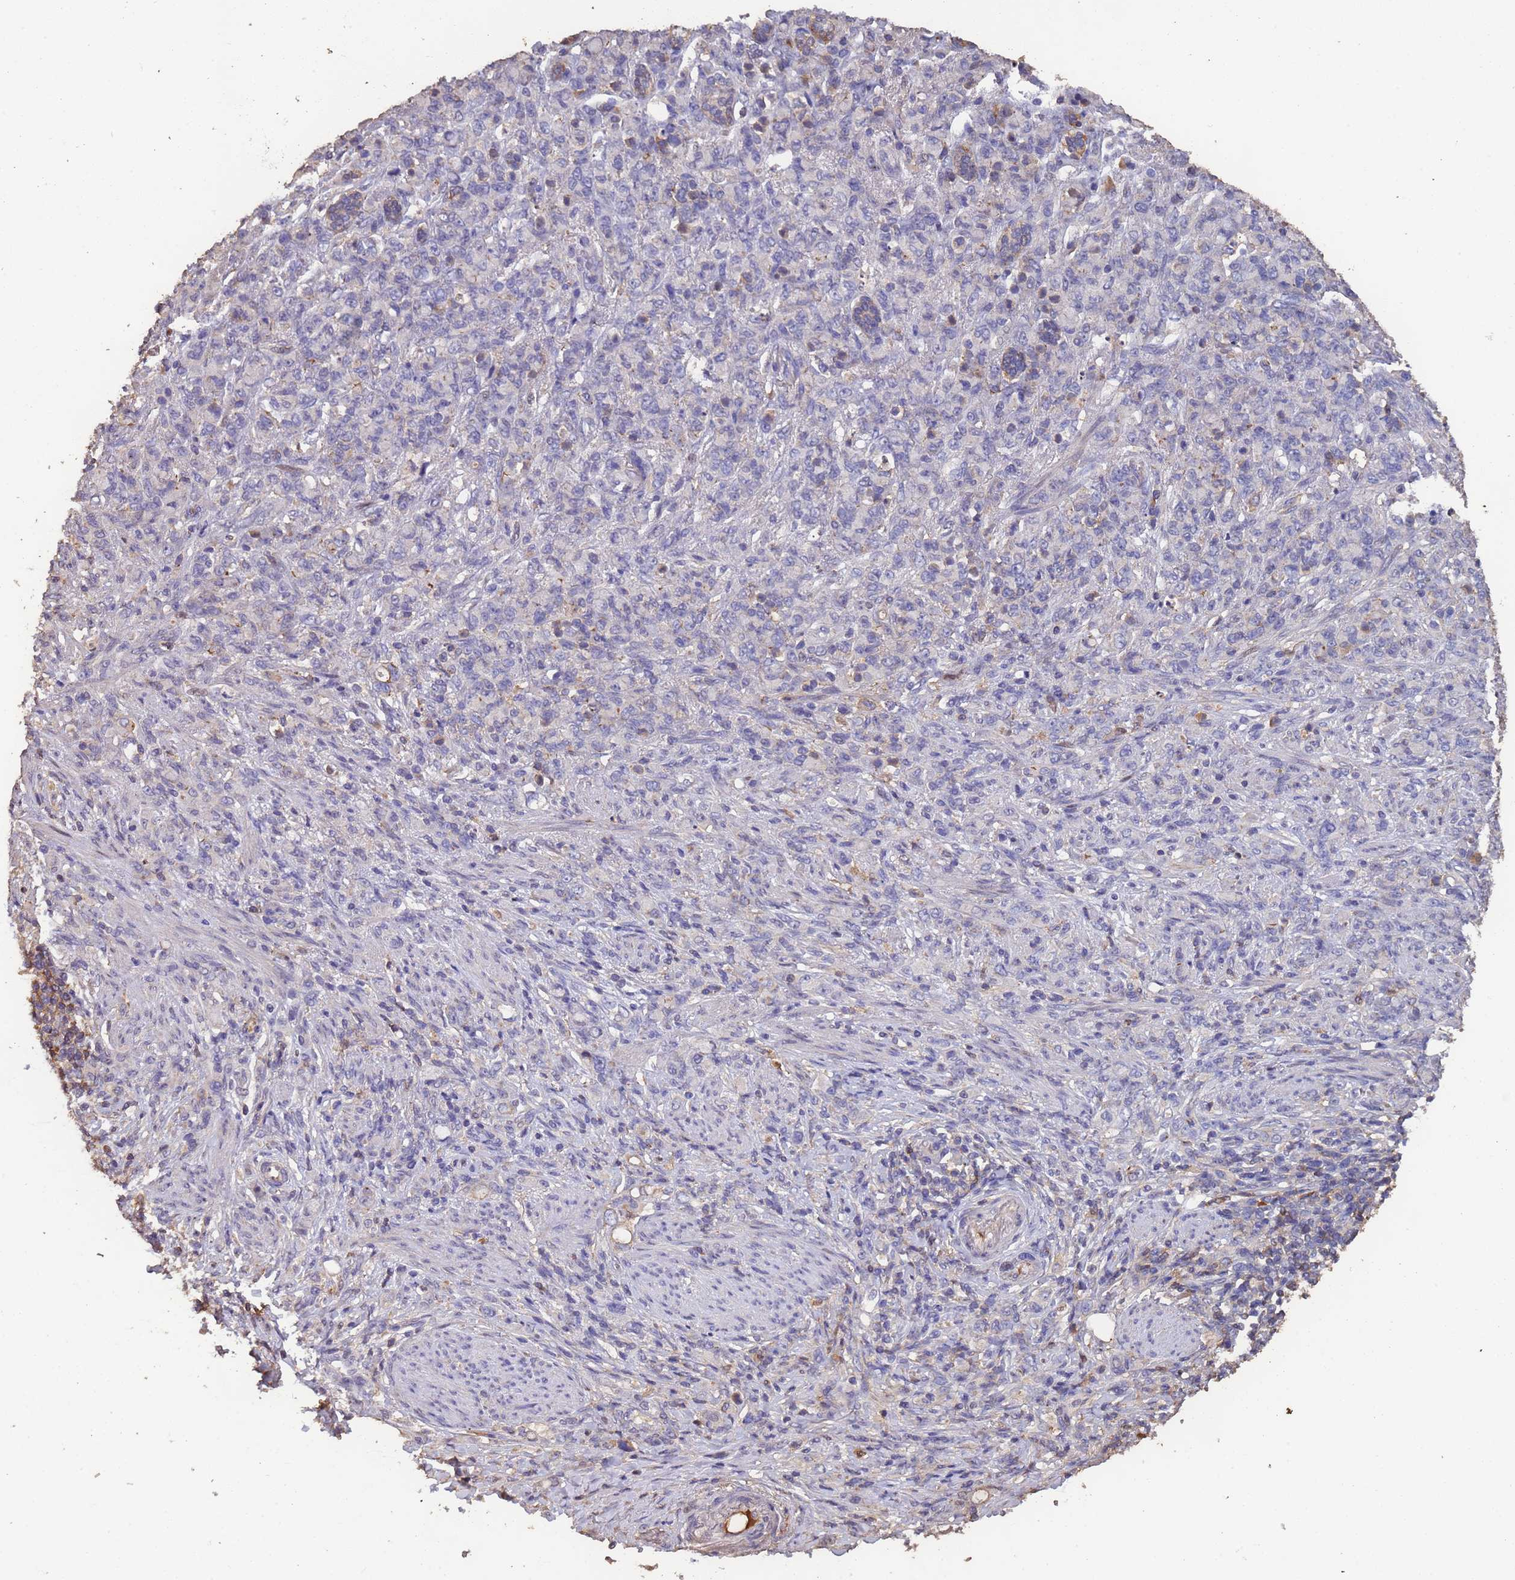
{"staining": {"intensity": "negative", "quantity": "none", "location": "none"}, "tissue": "stomach cancer", "cell_type": "Tumor cells", "image_type": "cancer", "snomed": [{"axis": "morphology", "description": "Adenocarcinoma, NOS"}, {"axis": "topography", "description": "Stomach"}], "caption": "A high-resolution micrograph shows IHC staining of stomach cancer, which reveals no significant positivity in tumor cells.", "gene": "CCDC184", "patient": {"sex": "female", "age": 79}}